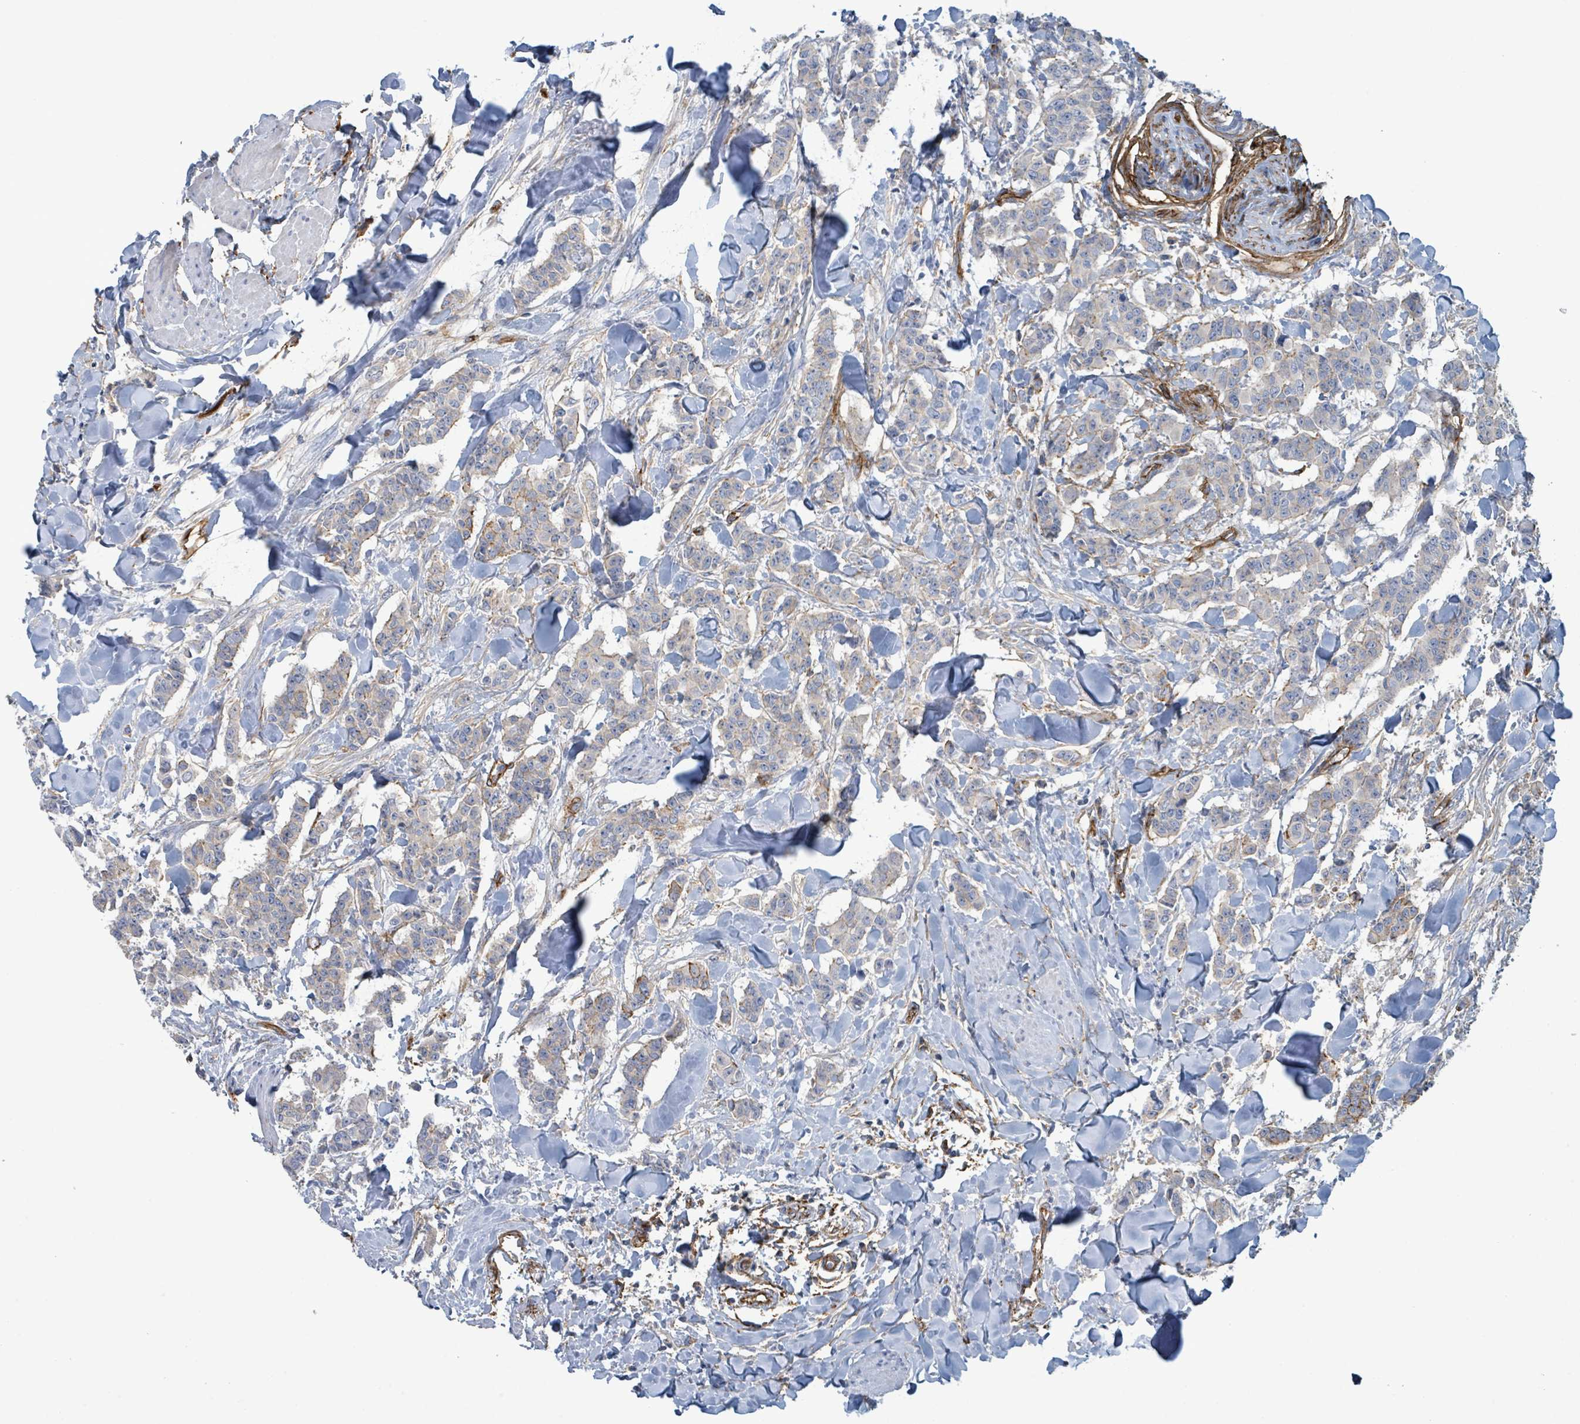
{"staining": {"intensity": "negative", "quantity": "none", "location": "none"}, "tissue": "breast cancer", "cell_type": "Tumor cells", "image_type": "cancer", "snomed": [{"axis": "morphology", "description": "Duct carcinoma"}, {"axis": "topography", "description": "Breast"}], "caption": "DAB immunohistochemical staining of intraductal carcinoma (breast) shows no significant expression in tumor cells.", "gene": "LDOC1", "patient": {"sex": "female", "age": 40}}